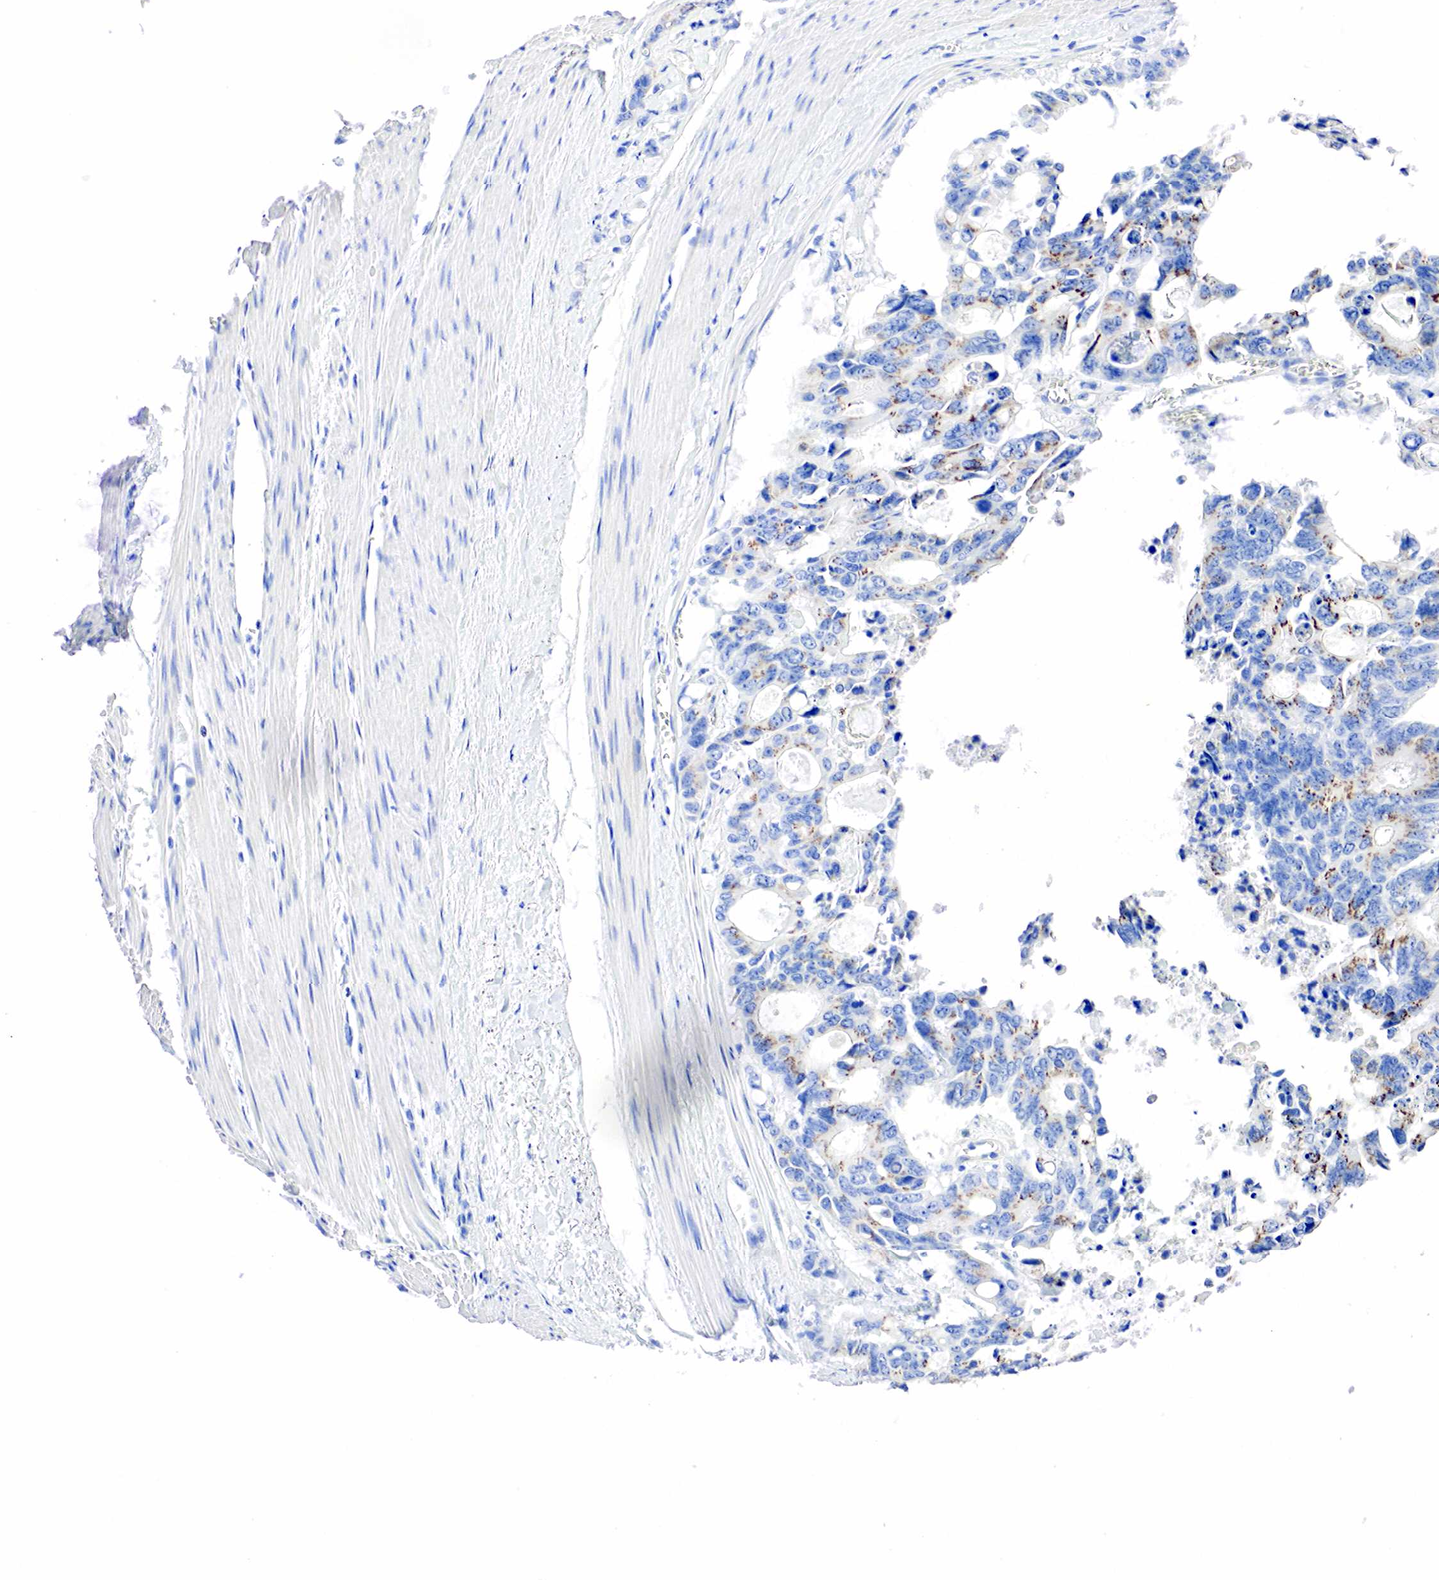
{"staining": {"intensity": "moderate", "quantity": "25%-75%", "location": "cytoplasmic/membranous"}, "tissue": "colorectal cancer", "cell_type": "Tumor cells", "image_type": "cancer", "snomed": [{"axis": "morphology", "description": "Adenocarcinoma, NOS"}, {"axis": "topography", "description": "Rectum"}], "caption": "Moderate cytoplasmic/membranous expression for a protein is seen in about 25%-75% of tumor cells of adenocarcinoma (colorectal) using IHC.", "gene": "SST", "patient": {"sex": "male", "age": 76}}